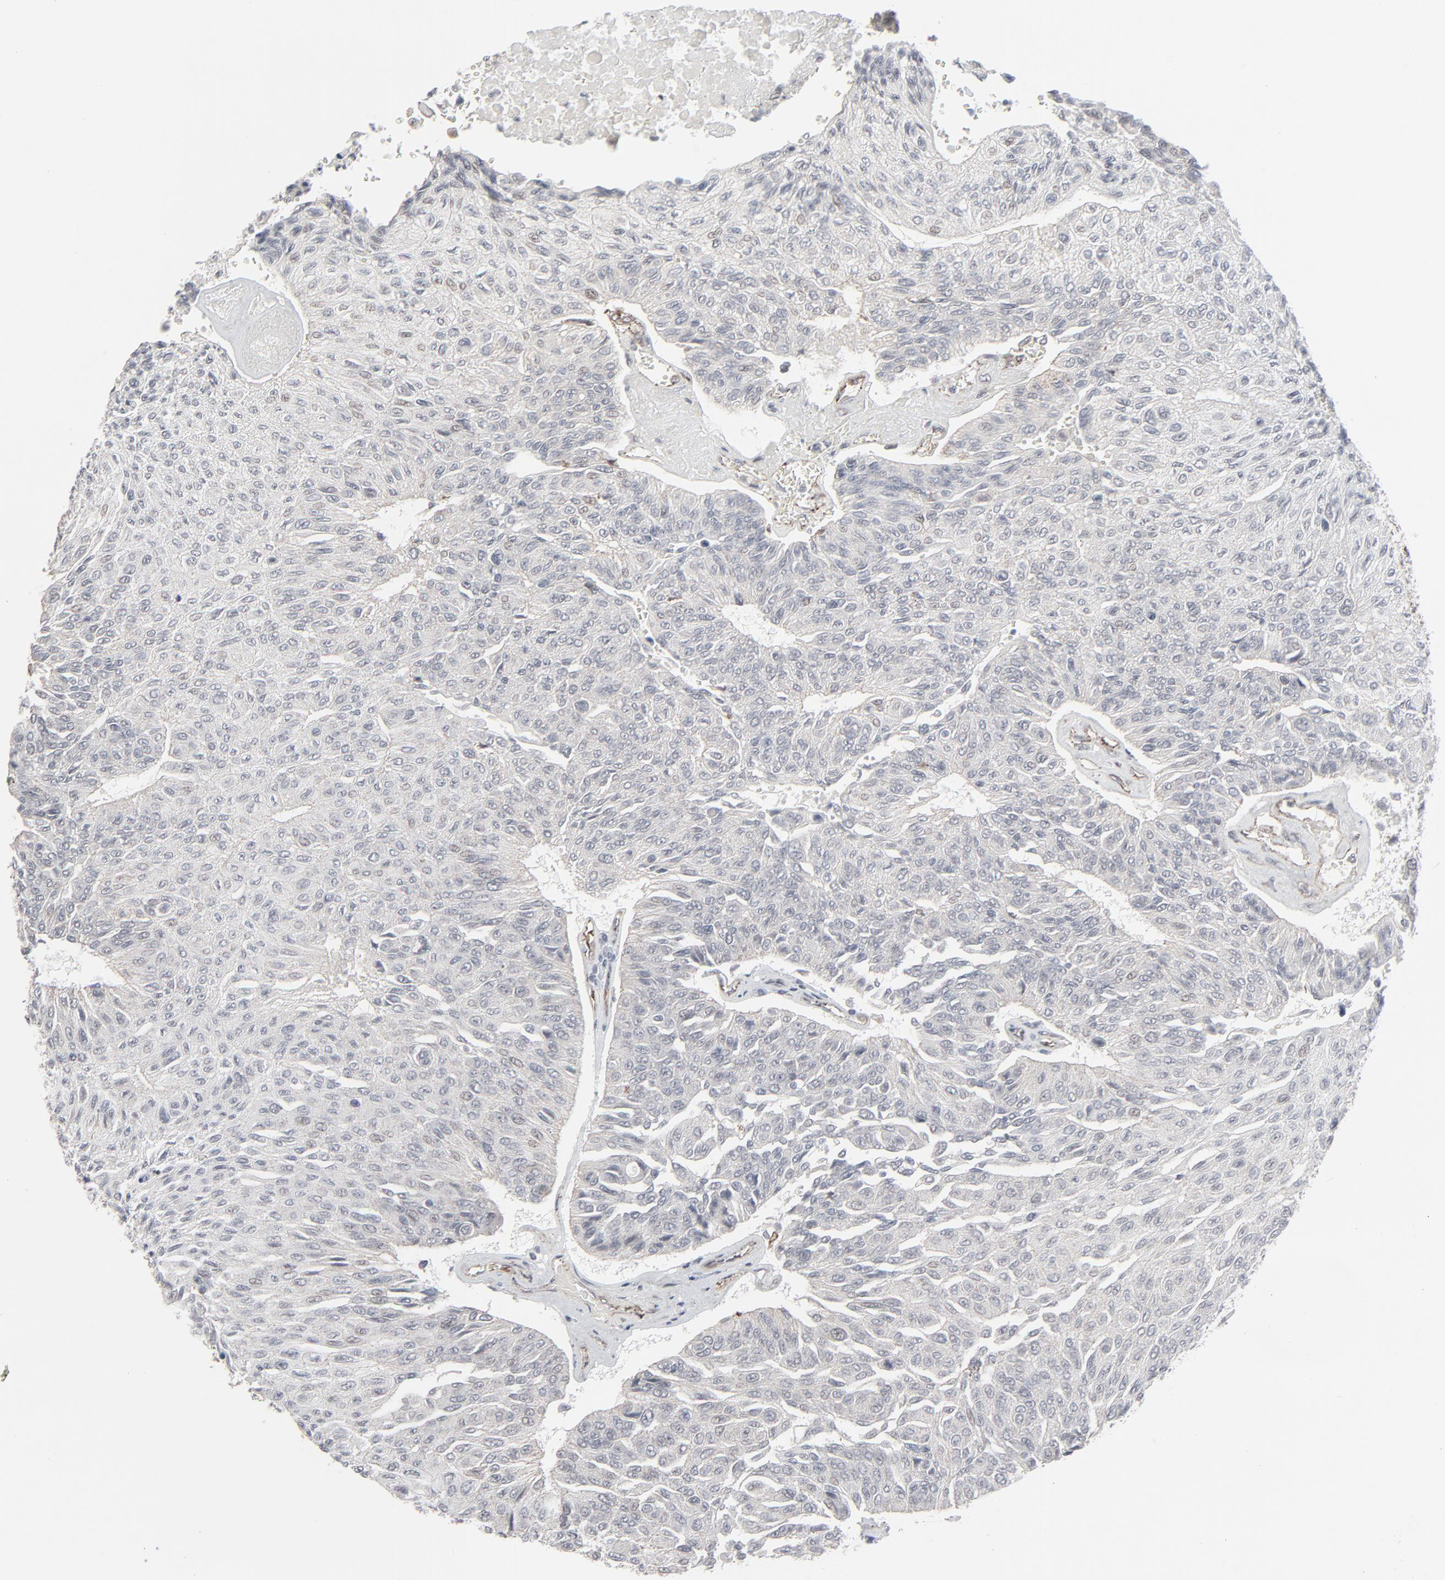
{"staining": {"intensity": "negative", "quantity": "none", "location": "none"}, "tissue": "urothelial cancer", "cell_type": "Tumor cells", "image_type": "cancer", "snomed": [{"axis": "morphology", "description": "Urothelial carcinoma, High grade"}, {"axis": "topography", "description": "Urinary bladder"}], "caption": "The IHC photomicrograph has no significant positivity in tumor cells of urothelial cancer tissue. The staining is performed using DAB brown chromogen with nuclei counter-stained in using hematoxylin.", "gene": "CTNND1", "patient": {"sex": "male", "age": 66}}